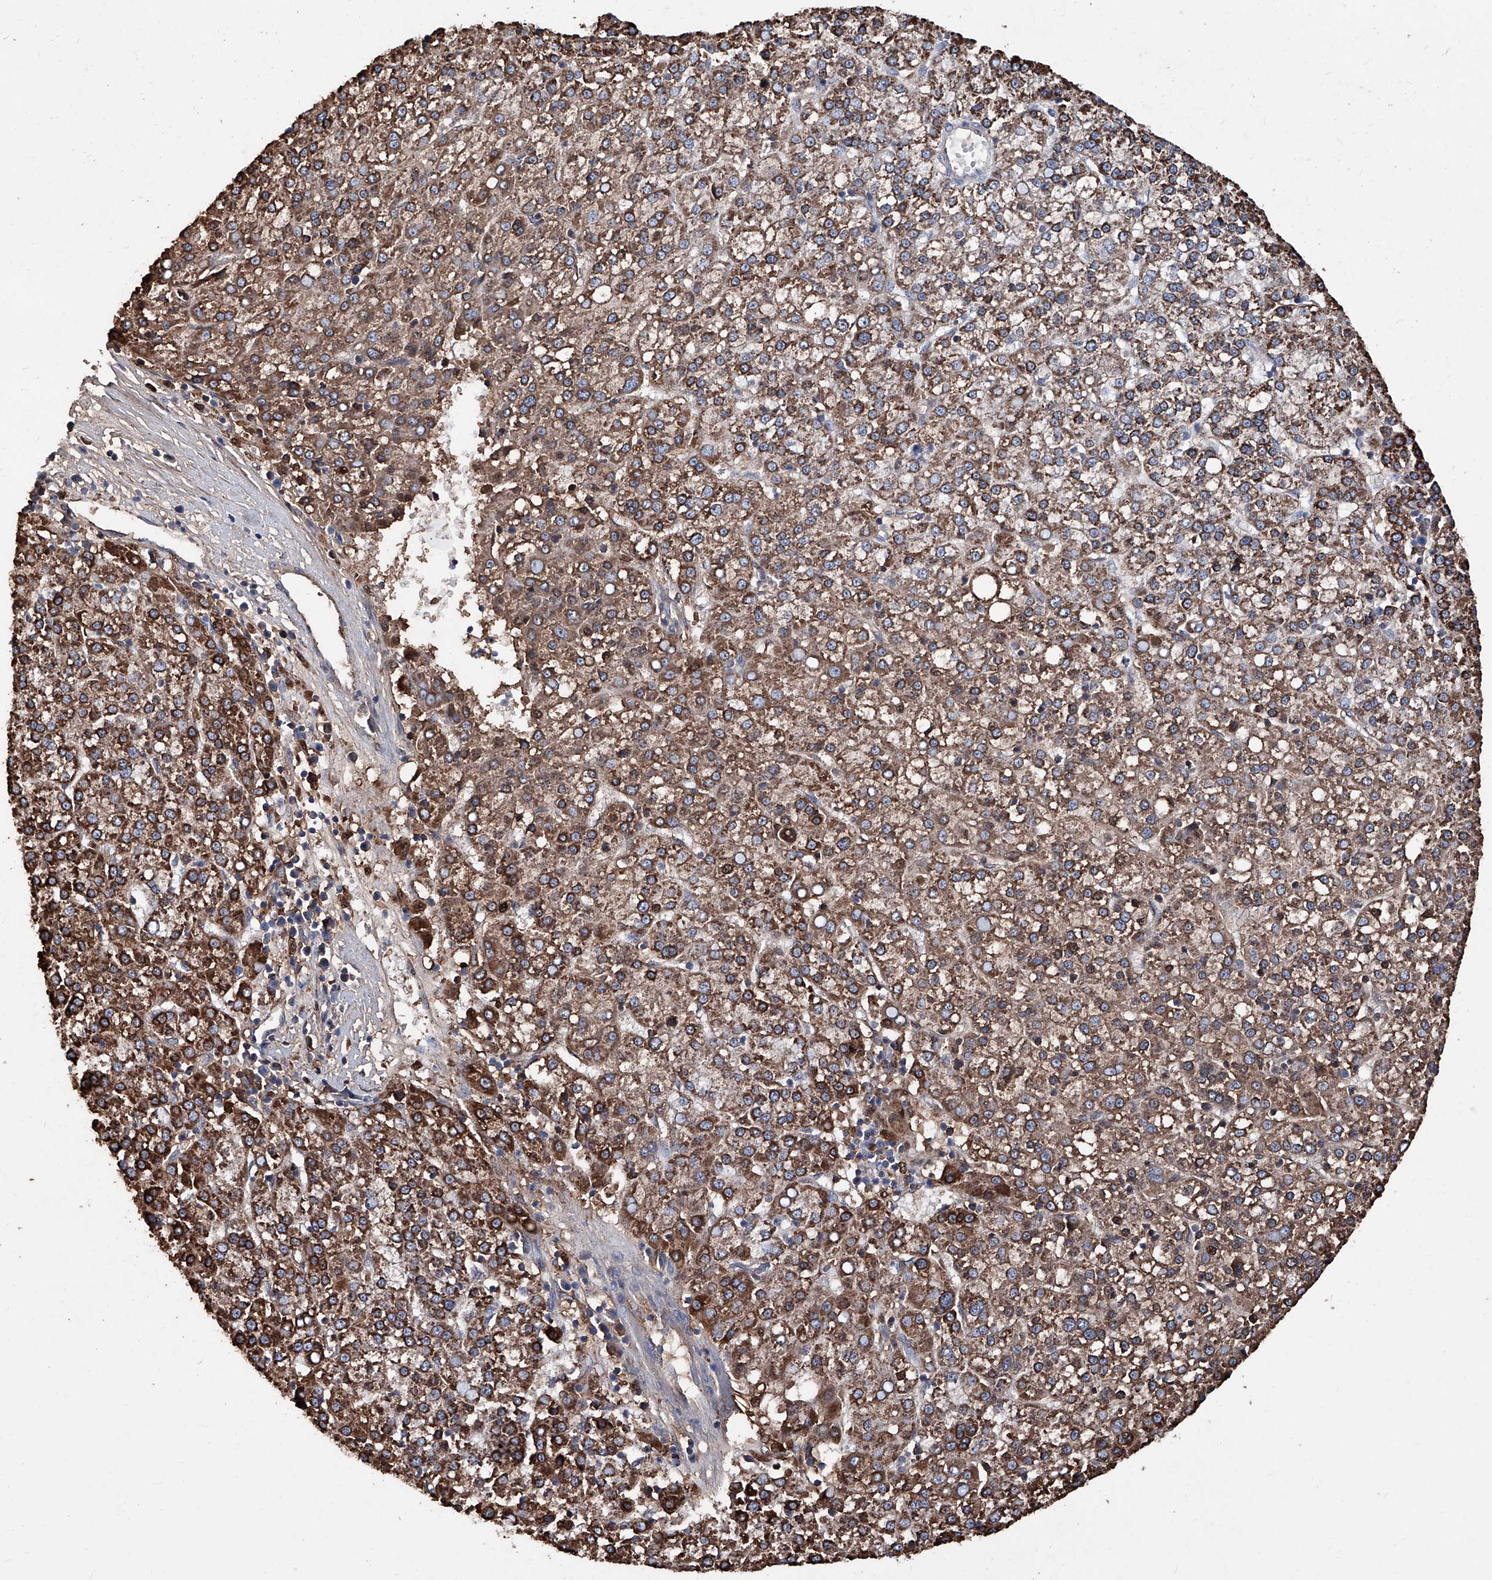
{"staining": {"intensity": "strong", "quantity": ">75%", "location": "cytoplasmic/membranous"}, "tissue": "liver cancer", "cell_type": "Tumor cells", "image_type": "cancer", "snomed": [{"axis": "morphology", "description": "Carcinoma, Hepatocellular, NOS"}, {"axis": "topography", "description": "Liver"}], "caption": "The micrograph displays staining of hepatocellular carcinoma (liver), revealing strong cytoplasmic/membranous protein positivity (brown color) within tumor cells. (Stains: DAB (3,3'-diaminobenzidine) in brown, nuclei in blue, Microscopy: brightfield microscopy at high magnification).", "gene": "NHS", "patient": {"sex": "female", "age": 58}}